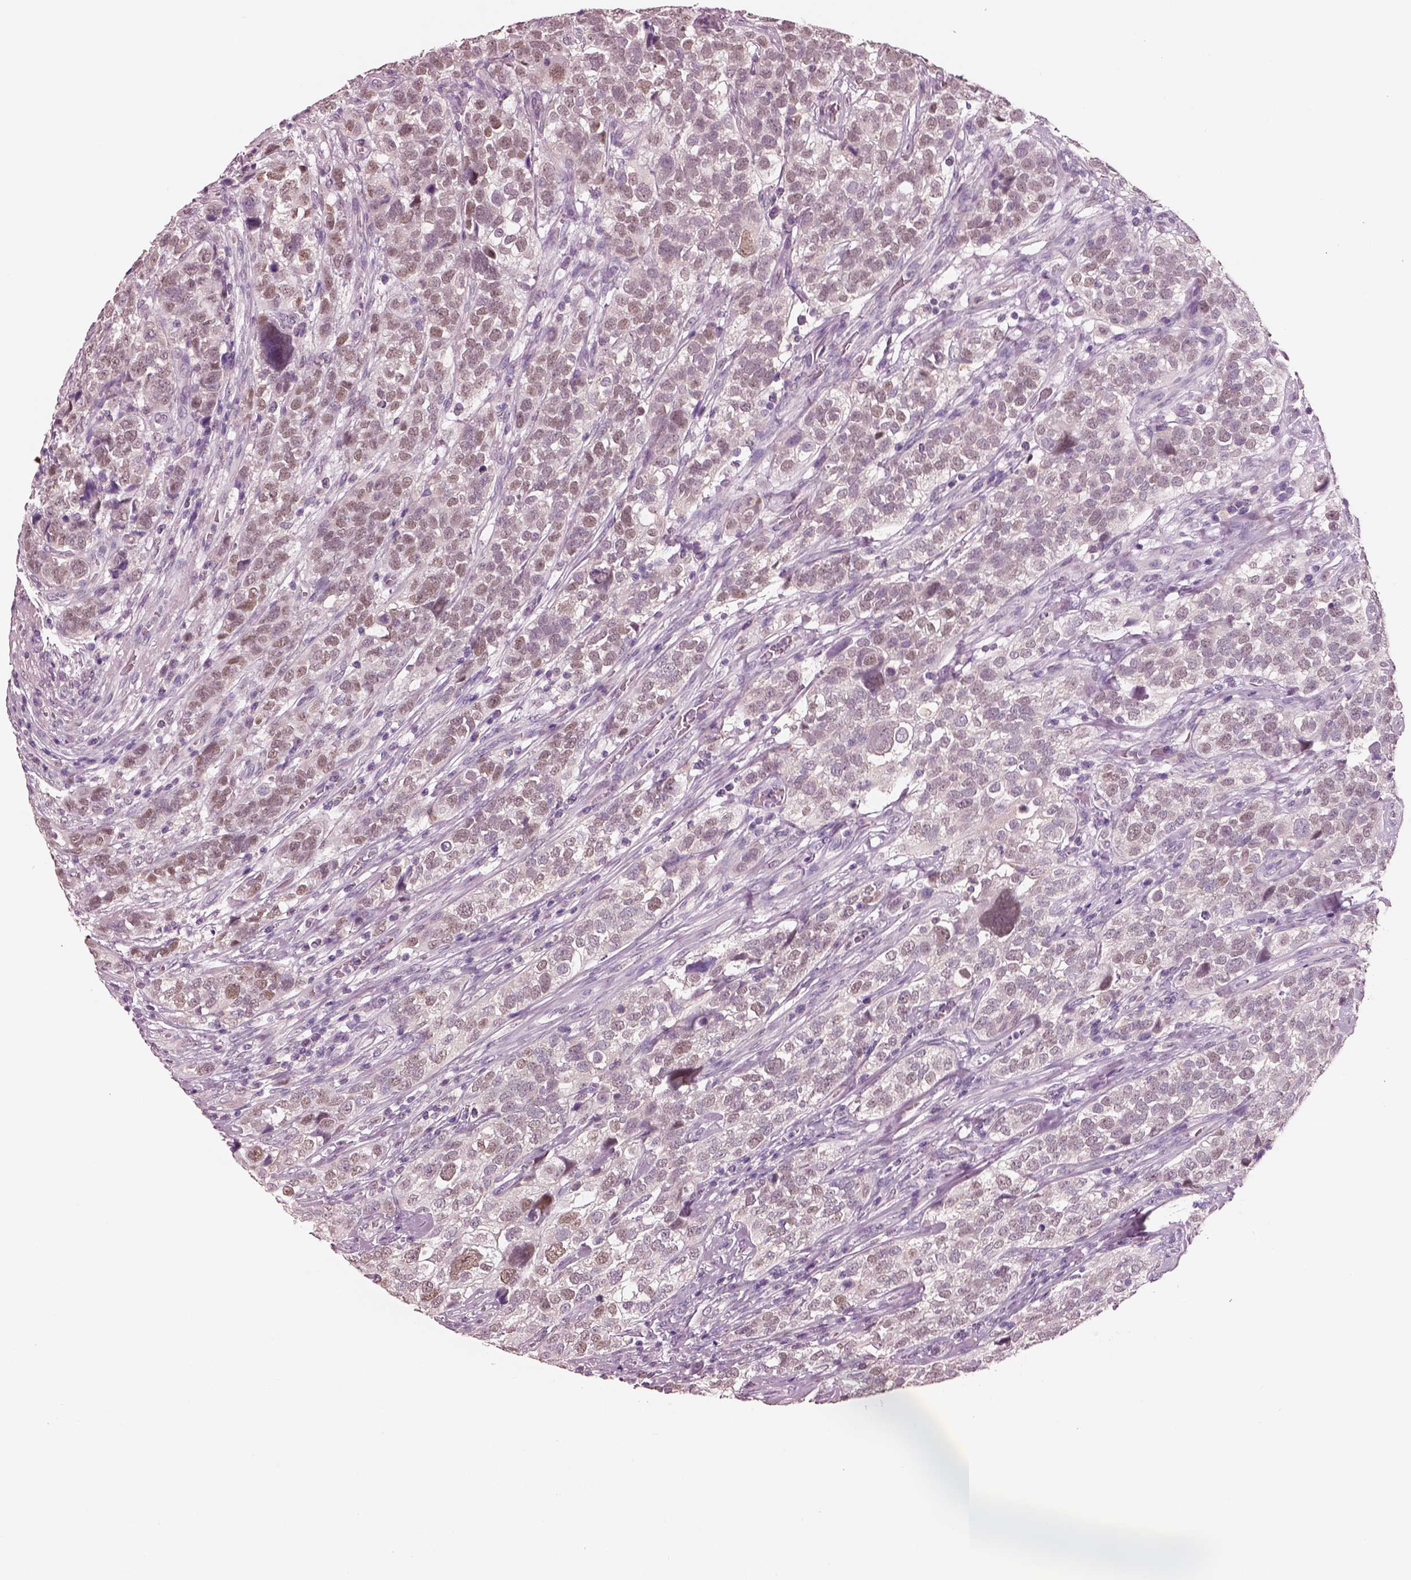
{"staining": {"intensity": "moderate", "quantity": ">75%", "location": "nuclear"}, "tissue": "urothelial cancer", "cell_type": "Tumor cells", "image_type": "cancer", "snomed": [{"axis": "morphology", "description": "Urothelial carcinoma, High grade"}, {"axis": "topography", "description": "Urinary bladder"}], "caption": "About >75% of tumor cells in human urothelial cancer show moderate nuclear protein expression as visualized by brown immunohistochemical staining.", "gene": "ELSPBP1", "patient": {"sex": "female", "age": 58}}